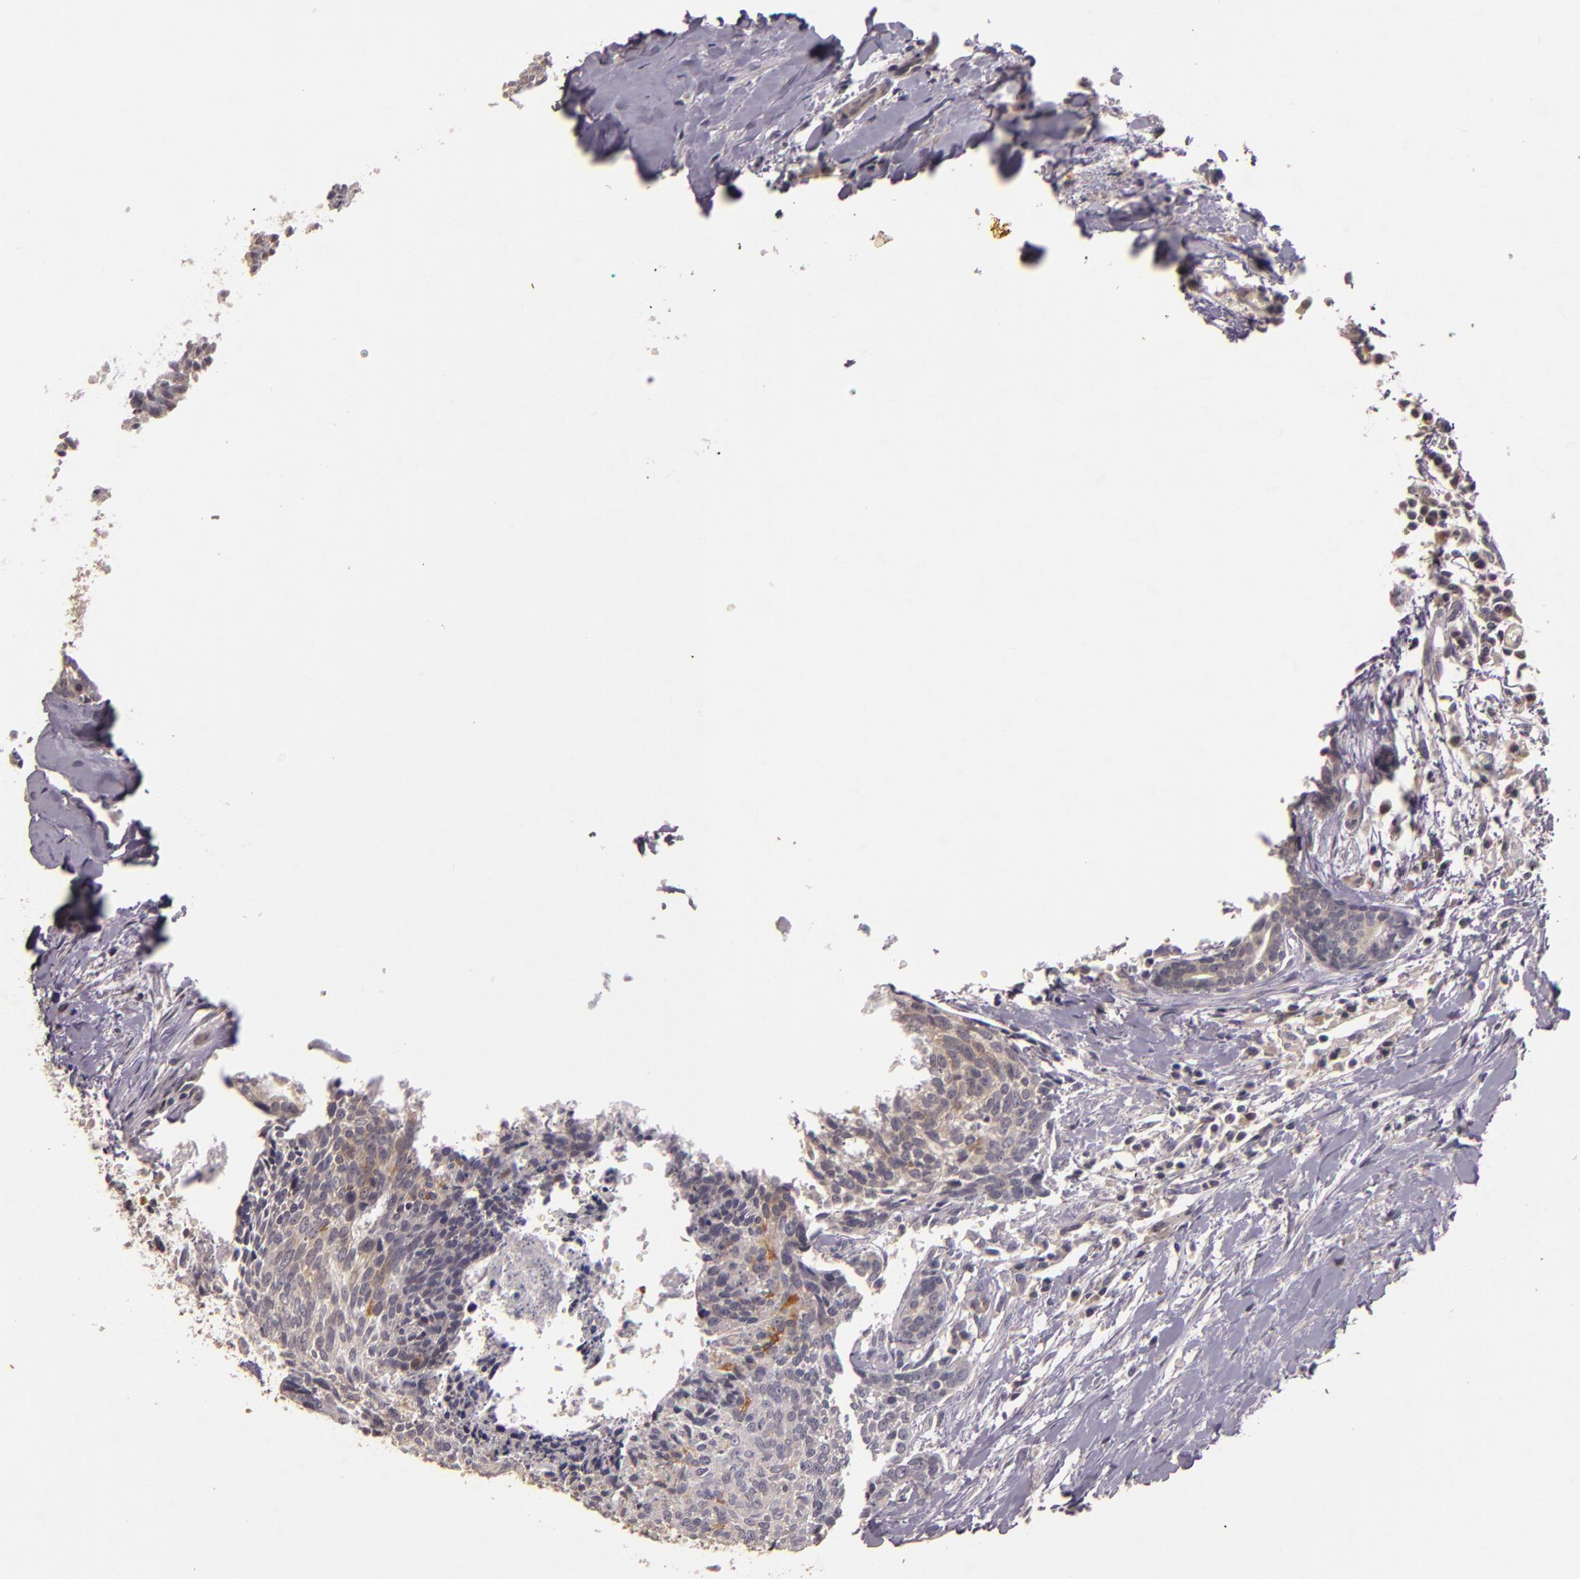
{"staining": {"intensity": "moderate", "quantity": "<25%", "location": "cytoplasmic/membranous"}, "tissue": "head and neck cancer", "cell_type": "Tumor cells", "image_type": "cancer", "snomed": [{"axis": "morphology", "description": "Squamous cell carcinoma, NOS"}, {"axis": "topography", "description": "Salivary gland"}, {"axis": "topography", "description": "Head-Neck"}], "caption": "A brown stain labels moderate cytoplasmic/membranous staining of a protein in human head and neck squamous cell carcinoma tumor cells. The protein of interest is stained brown, and the nuclei are stained in blue (DAB IHC with brightfield microscopy, high magnification).", "gene": "TFF1", "patient": {"sex": "male", "age": 70}}